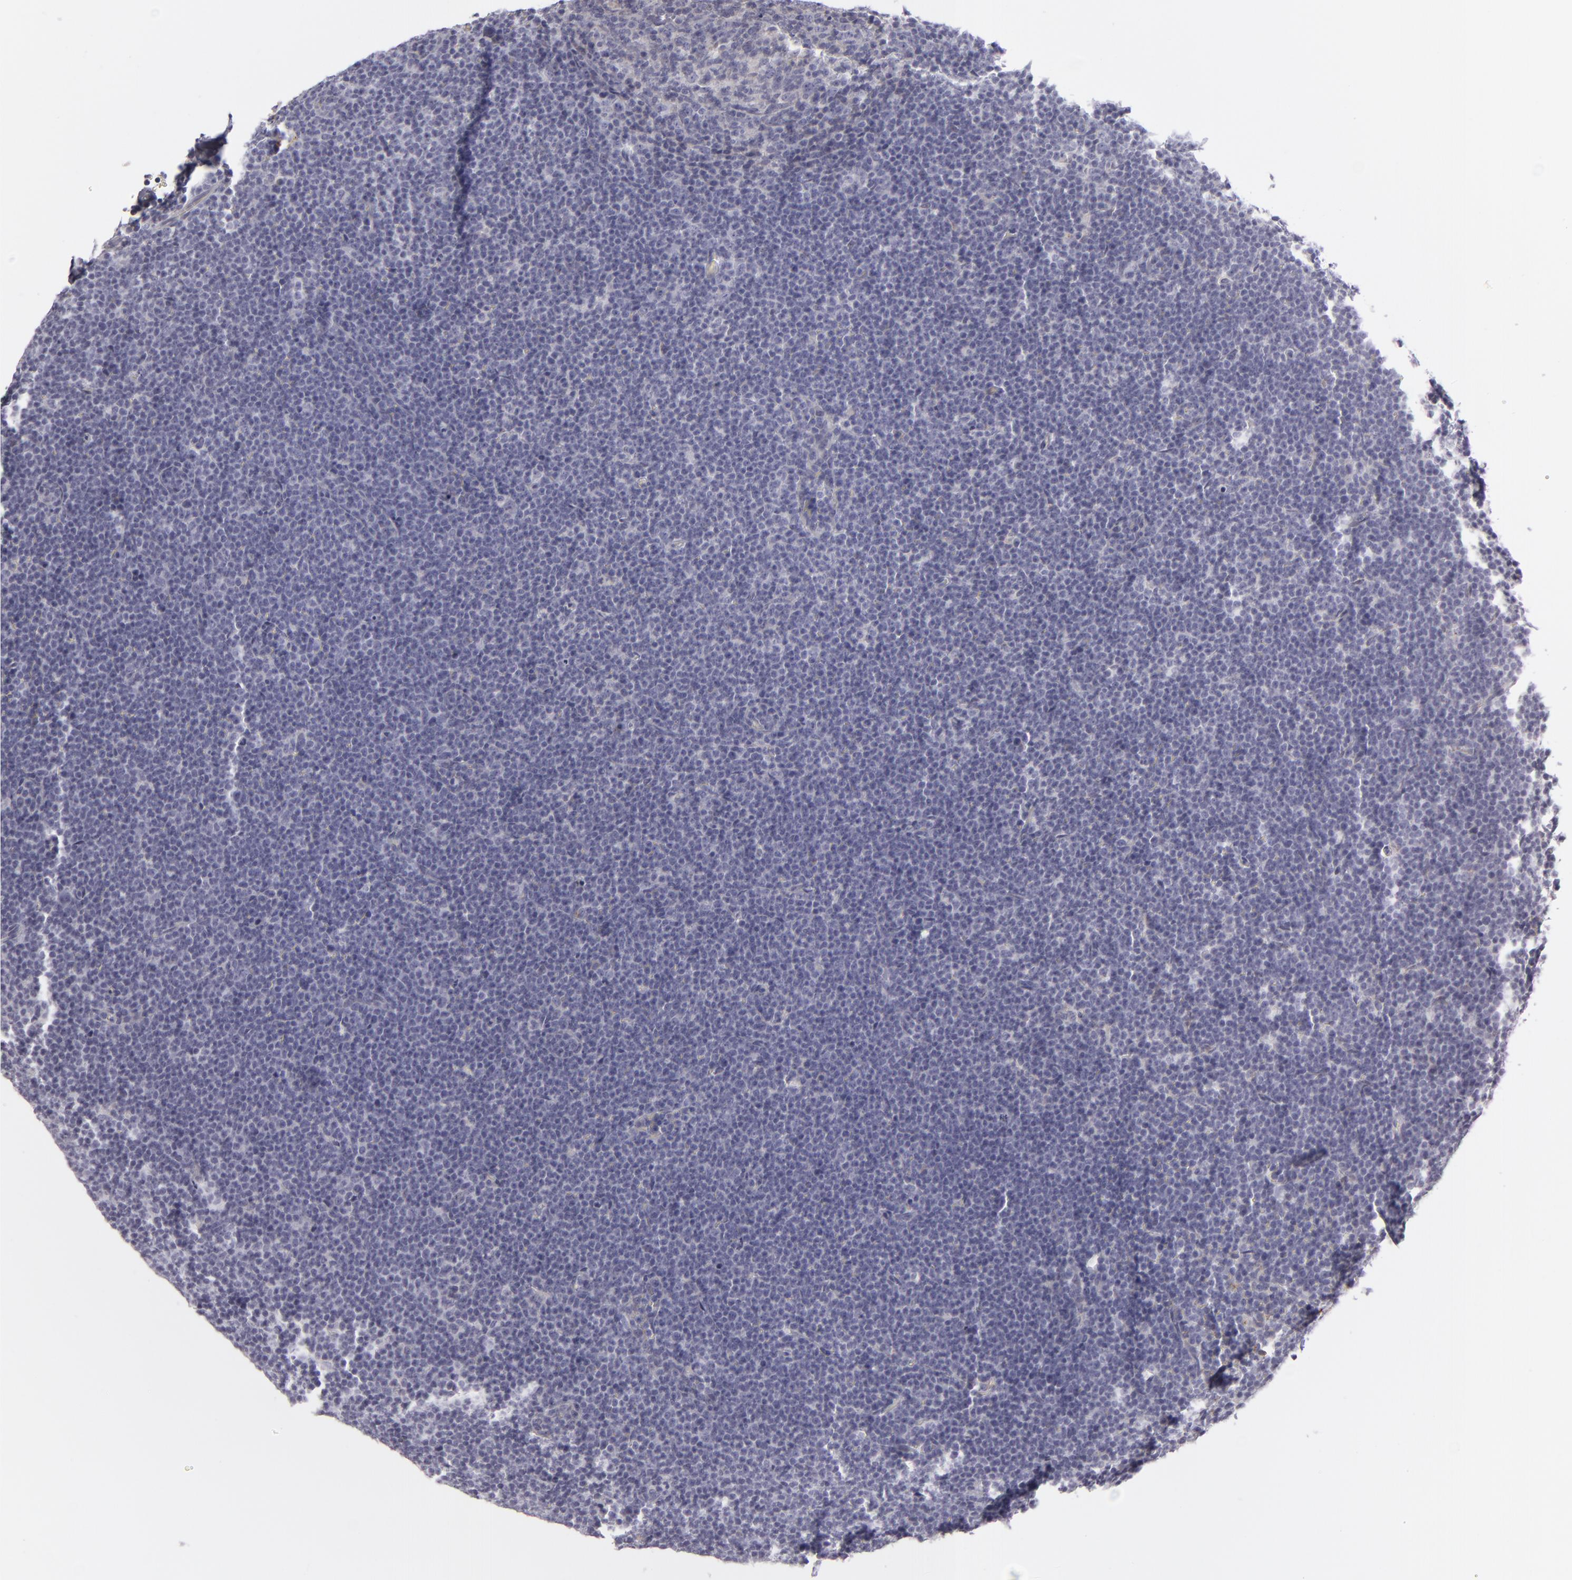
{"staining": {"intensity": "negative", "quantity": "none", "location": "none"}, "tissue": "lymphoma", "cell_type": "Tumor cells", "image_type": "cancer", "snomed": [{"axis": "morphology", "description": "Malignant lymphoma, non-Hodgkin's type, High grade"}, {"axis": "topography", "description": "Lymph node"}], "caption": "IHC photomicrograph of human high-grade malignant lymphoma, non-Hodgkin's type stained for a protein (brown), which exhibits no staining in tumor cells.", "gene": "ALCAM", "patient": {"sex": "female", "age": 58}}